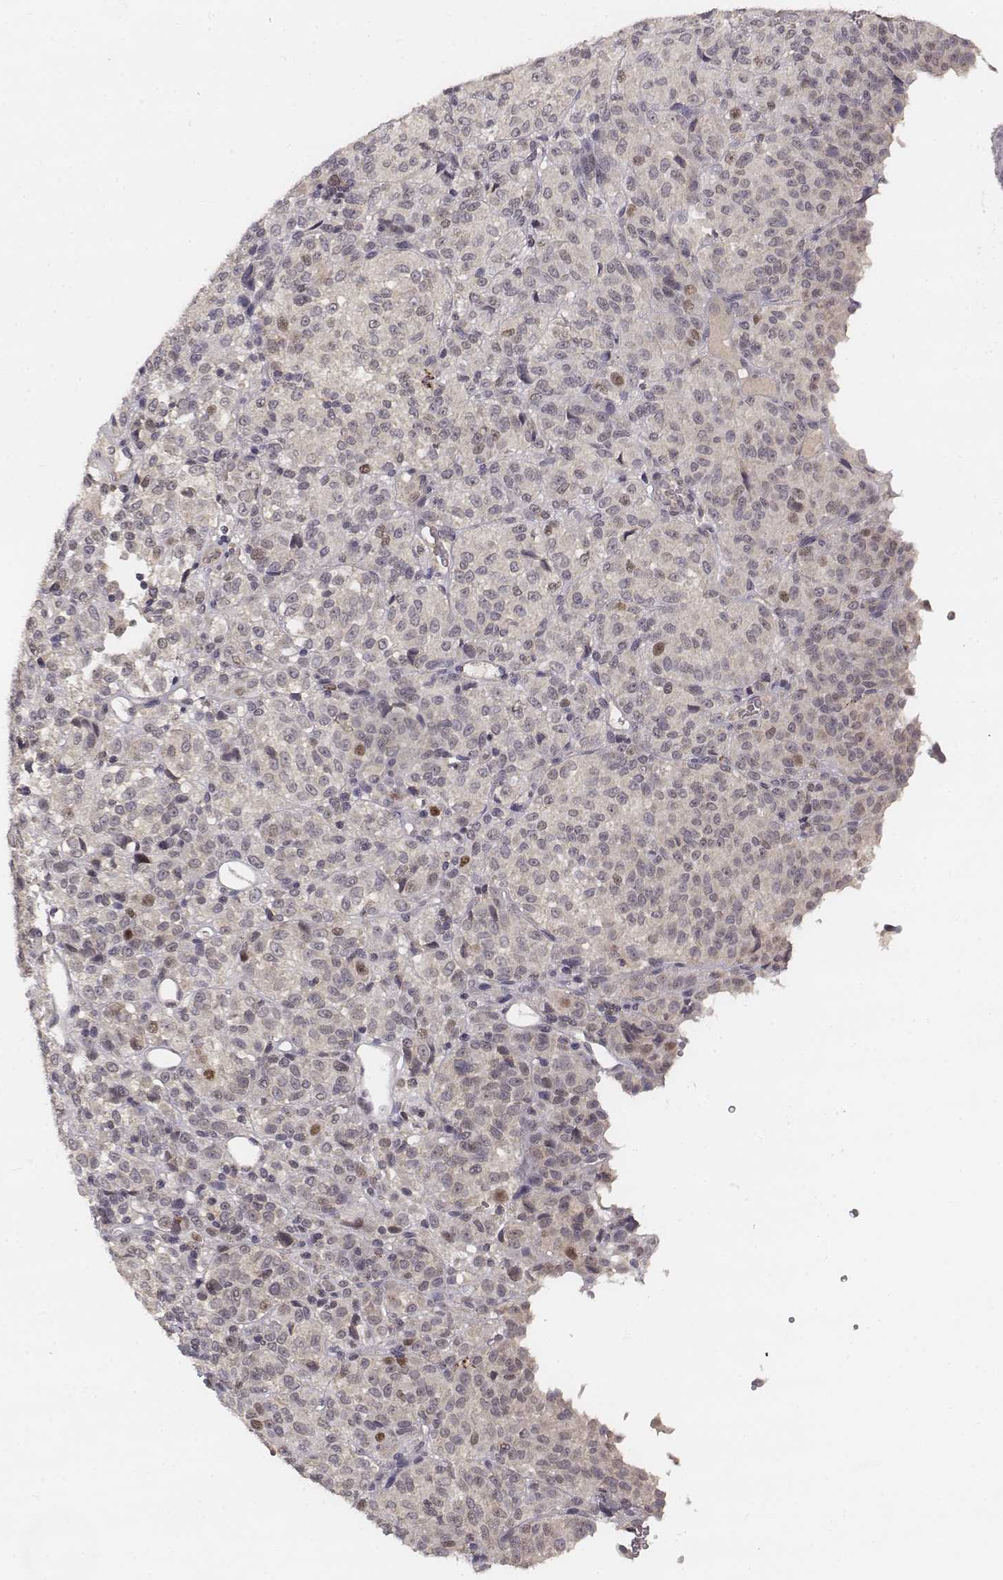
{"staining": {"intensity": "moderate", "quantity": "<25%", "location": "nuclear"}, "tissue": "melanoma", "cell_type": "Tumor cells", "image_type": "cancer", "snomed": [{"axis": "morphology", "description": "Malignant melanoma, Metastatic site"}, {"axis": "topography", "description": "Brain"}], "caption": "Malignant melanoma (metastatic site) stained with DAB immunohistochemistry (IHC) displays low levels of moderate nuclear staining in approximately <25% of tumor cells. The staining was performed using DAB to visualize the protein expression in brown, while the nuclei were stained in blue with hematoxylin (Magnification: 20x).", "gene": "FANCD2", "patient": {"sex": "female", "age": 56}}